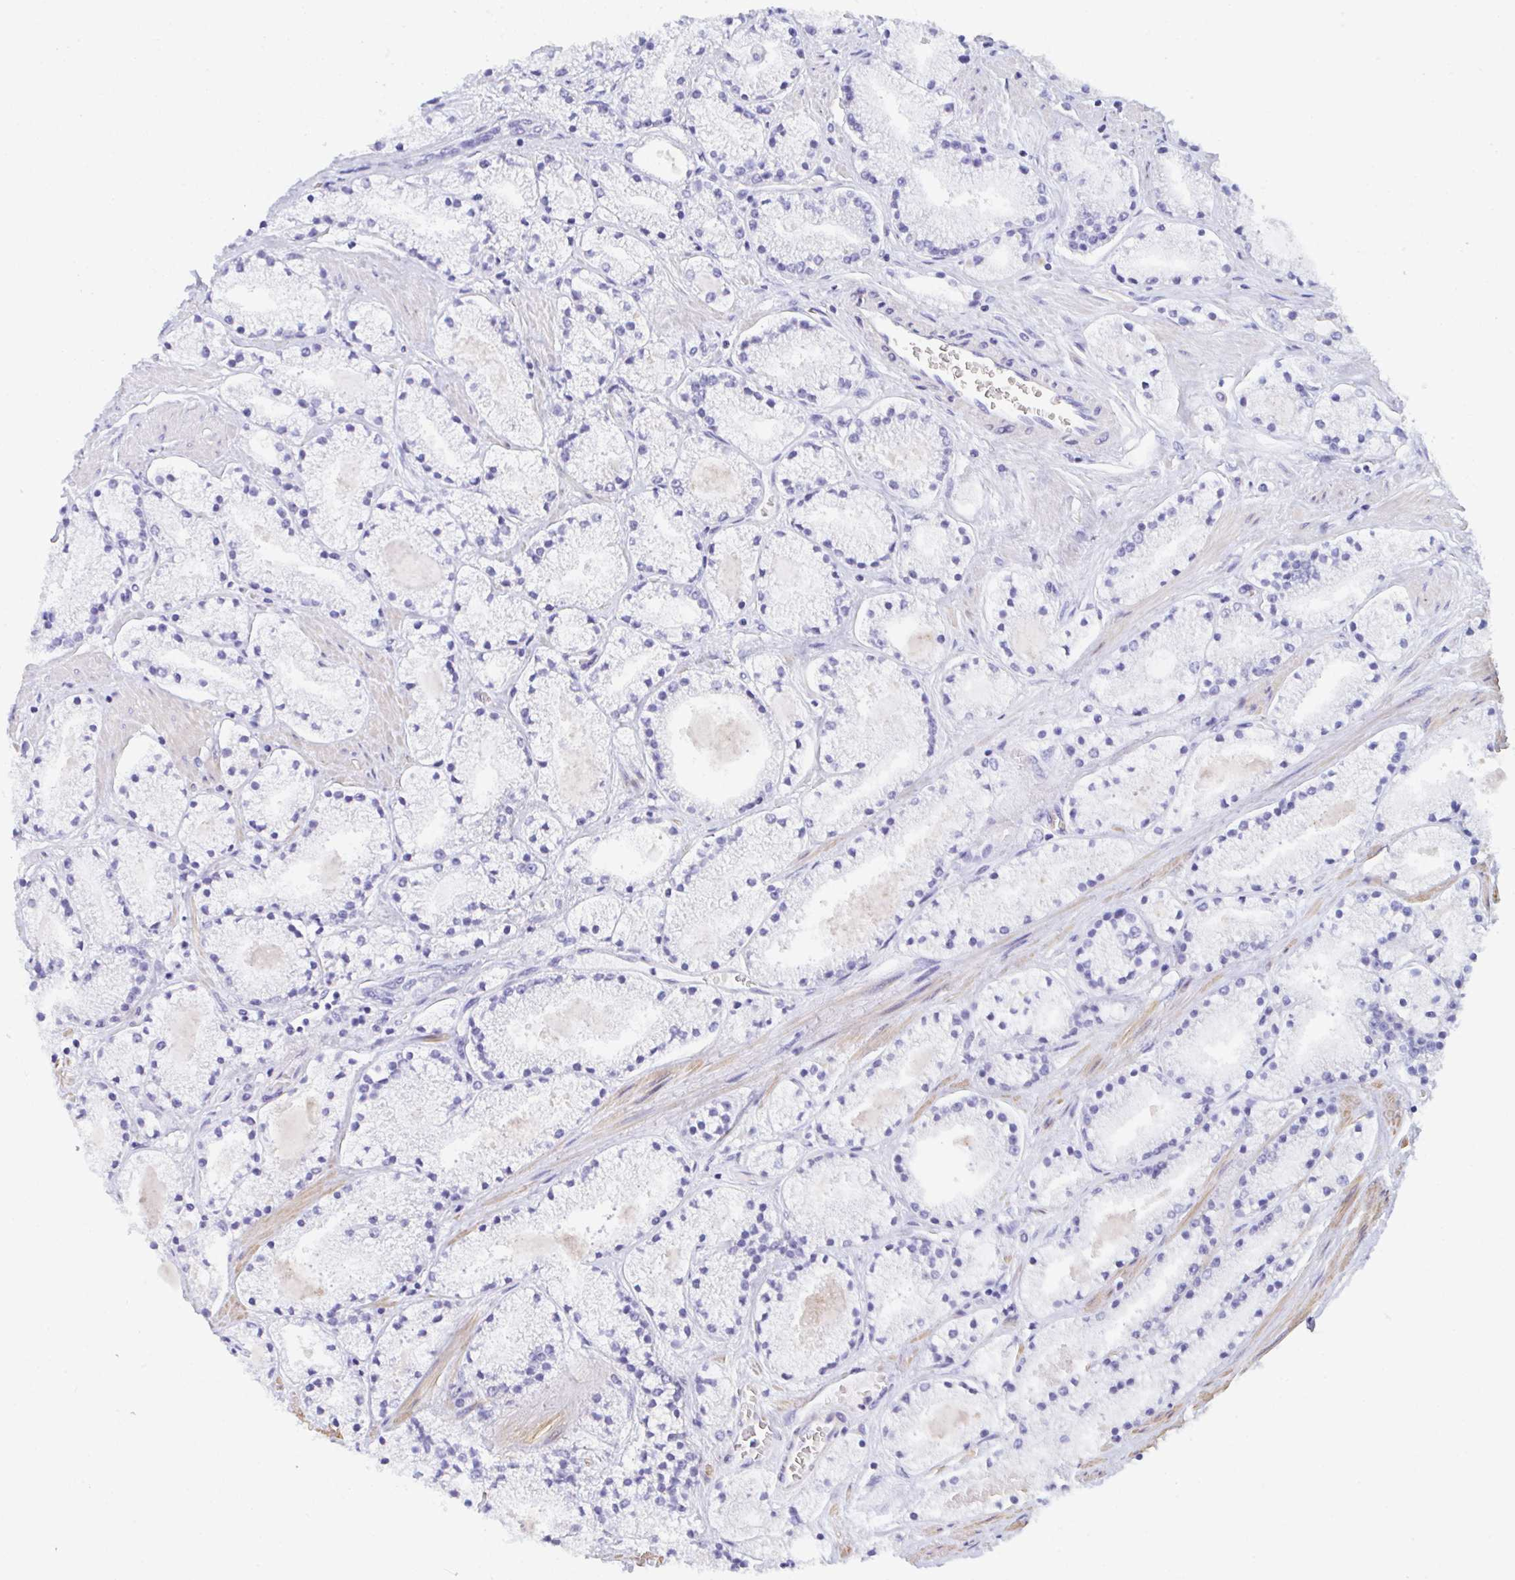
{"staining": {"intensity": "negative", "quantity": "none", "location": "none"}, "tissue": "prostate cancer", "cell_type": "Tumor cells", "image_type": "cancer", "snomed": [{"axis": "morphology", "description": "Adenocarcinoma, High grade"}, {"axis": "topography", "description": "Prostate"}], "caption": "Histopathology image shows no significant protein positivity in tumor cells of prostate high-grade adenocarcinoma.", "gene": "CEP170B", "patient": {"sex": "male", "age": 63}}